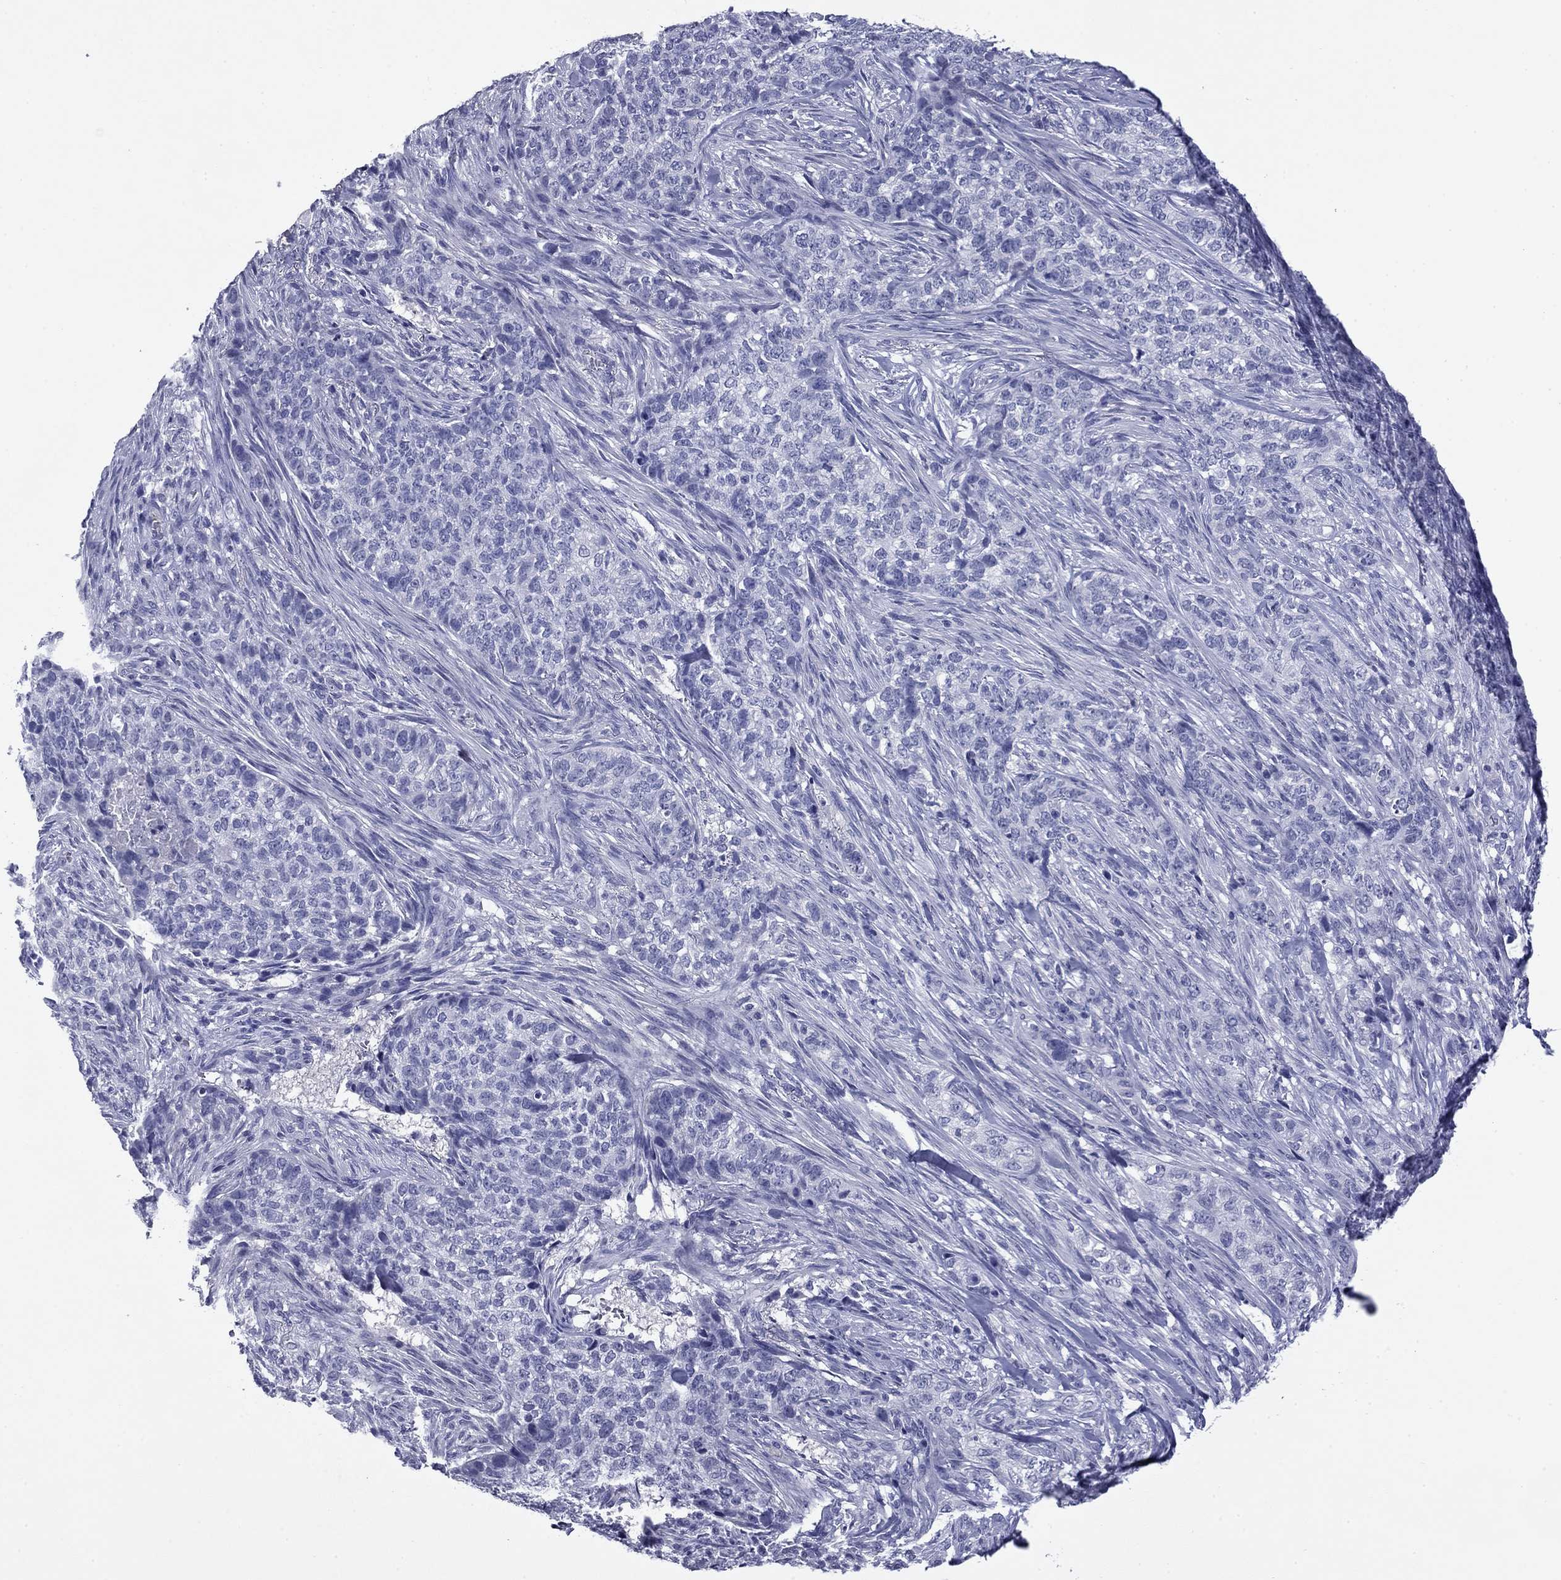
{"staining": {"intensity": "negative", "quantity": "none", "location": "none"}, "tissue": "skin cancer", "cell_type": "Tumor cells", "image_type": "cancer", "snomed": [{"axis": "morphology", "description": "Basal cell carcinoma"}, {"axis": "topography", "description": "Skin"}], "caption": "This is a image of immunohistochemistry (IHC) staining of skin cancer (basal cell carcinoma), which shows no staining in tumor cells. (DAB (3,3'-diaminobenzidine) IHC with hematoxylin counter stain).", "gene": "CFAP119", "patient": {"sex": "female", "age": 69}}